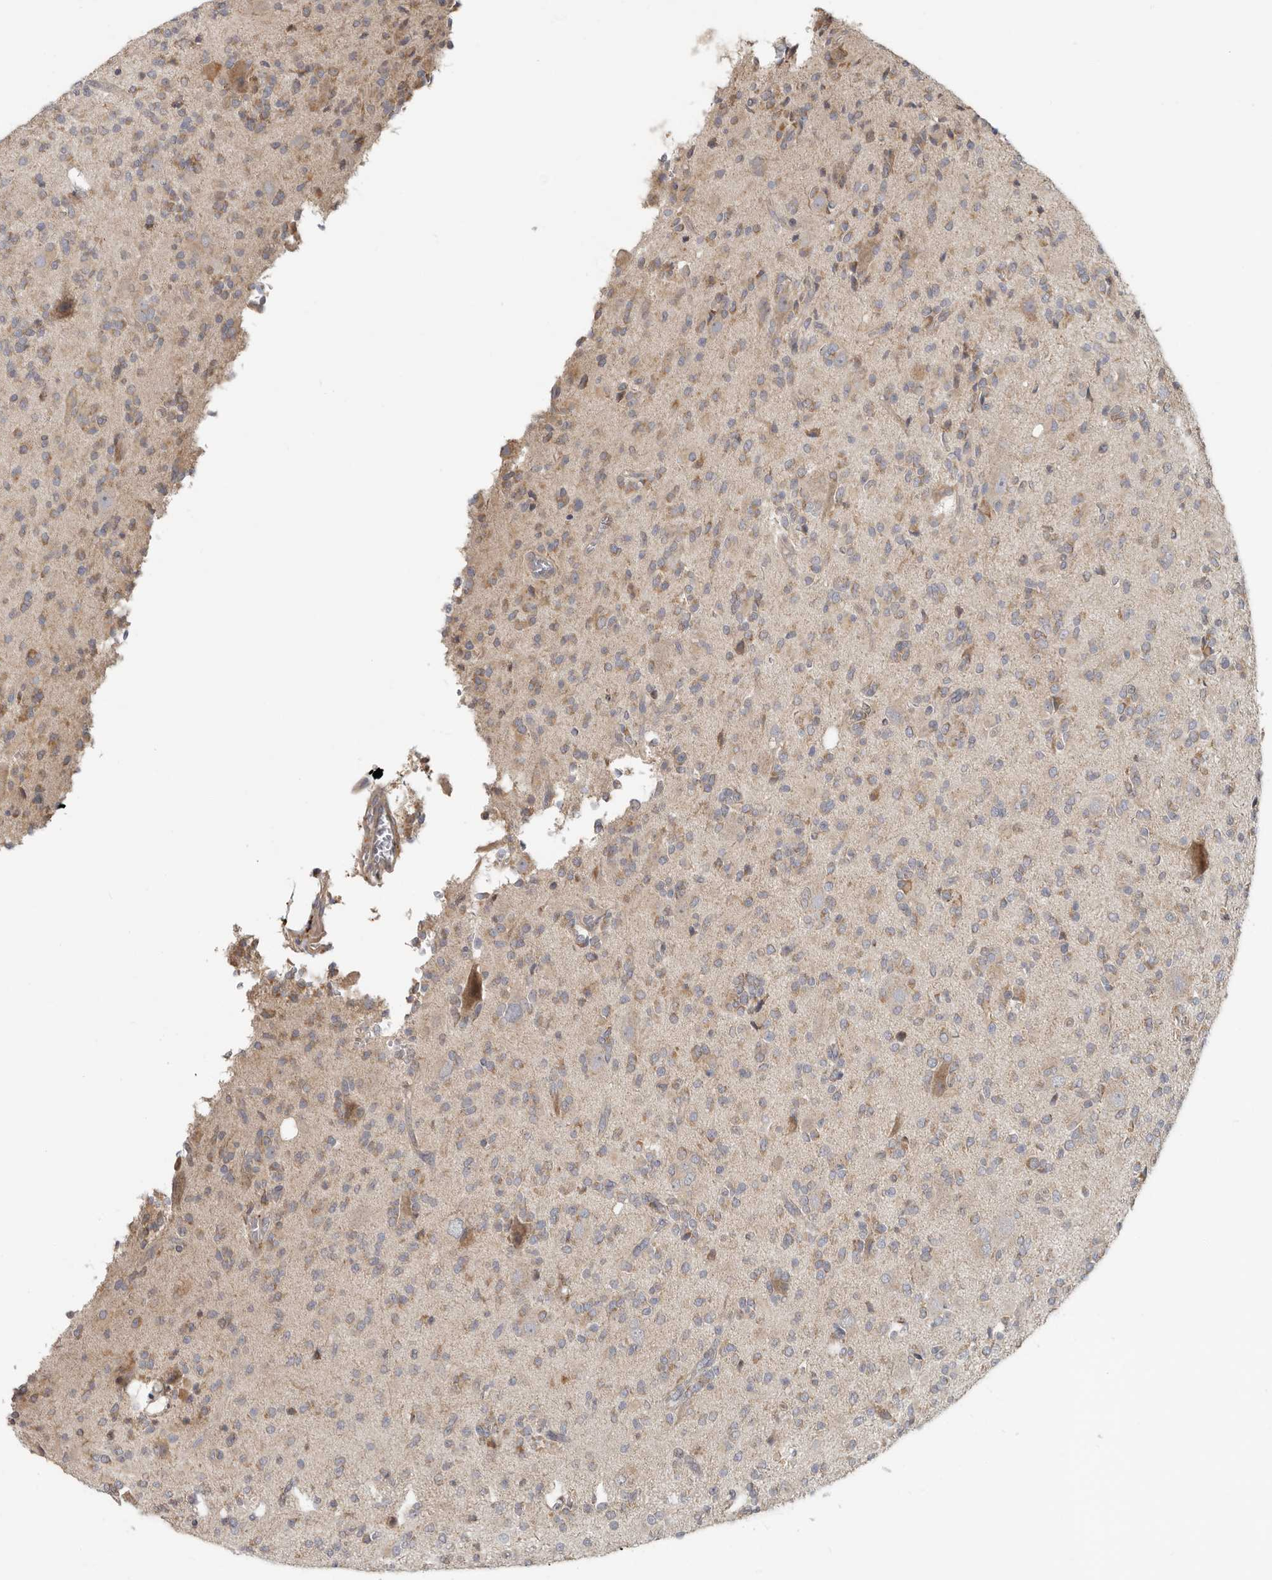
{"staining": {"intensity": "weak", "quantity": "25%-75%", "location": "cytoplasmic/membranous"}, "tissue": "glioma", "cell_type": "Tumor cells", "image_type": "cancer", "snomed": [{"axis": "morphology", "description": "Glioma, malignant, High grade"}, {"axis": "topography", "description": "Brain"}], "caption": "Brown immunohistochemical staining in high-grade glioma (malignant) shows weak cytoplasmic/membranous expression in about 25%-75% of tumor cells. (Stains: DAB (3,3'-diaminobenzidine) in brown, nuclei in blue, Microscopy: brightfield microscopy at high magnification).", "gene": "UNK", "patient": {"sex": "male", "age": 34}}